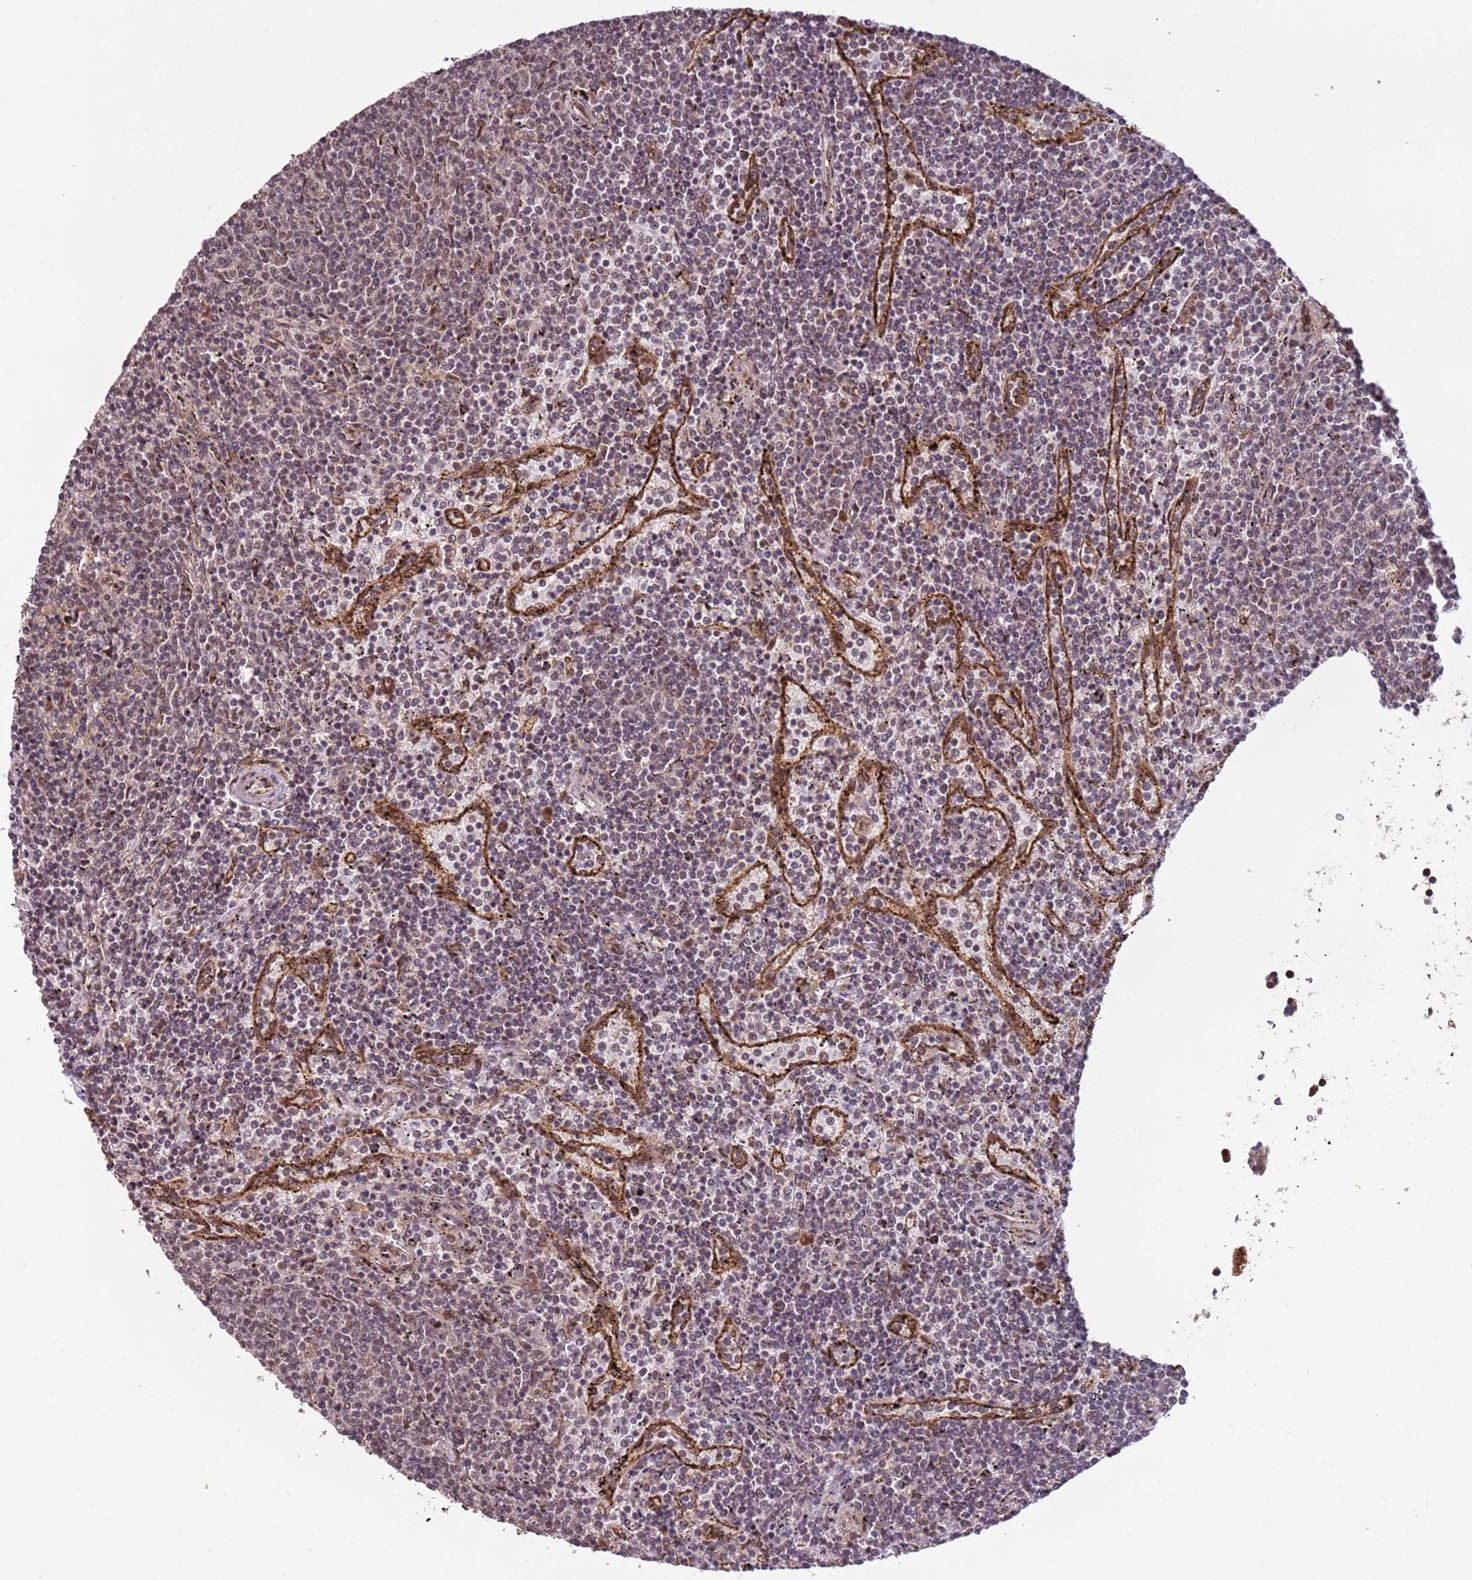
{"staining": {"intensity": "moderate", "quantity": "<25%", "location": "nuclear"}, "tissue": "lymphoma", "cell_type": "Tumor cells", "image_type": "cancer", "snomed": [{"axis": "morphology", "description": "Malignant lymphoma, non-Hodgkin's type, Low grade"}, {"axis": "topography", "description": "Spleen"}], "caption": "This image demonstrates IHC staining of human malignant lymphoma, non-Hodgkin's type (low-grade), with low moderate nuclear expression in approximately <25% of tumor cells.", "gene": "POLR3H", "patient": {"sex": "female", "age": 50}}